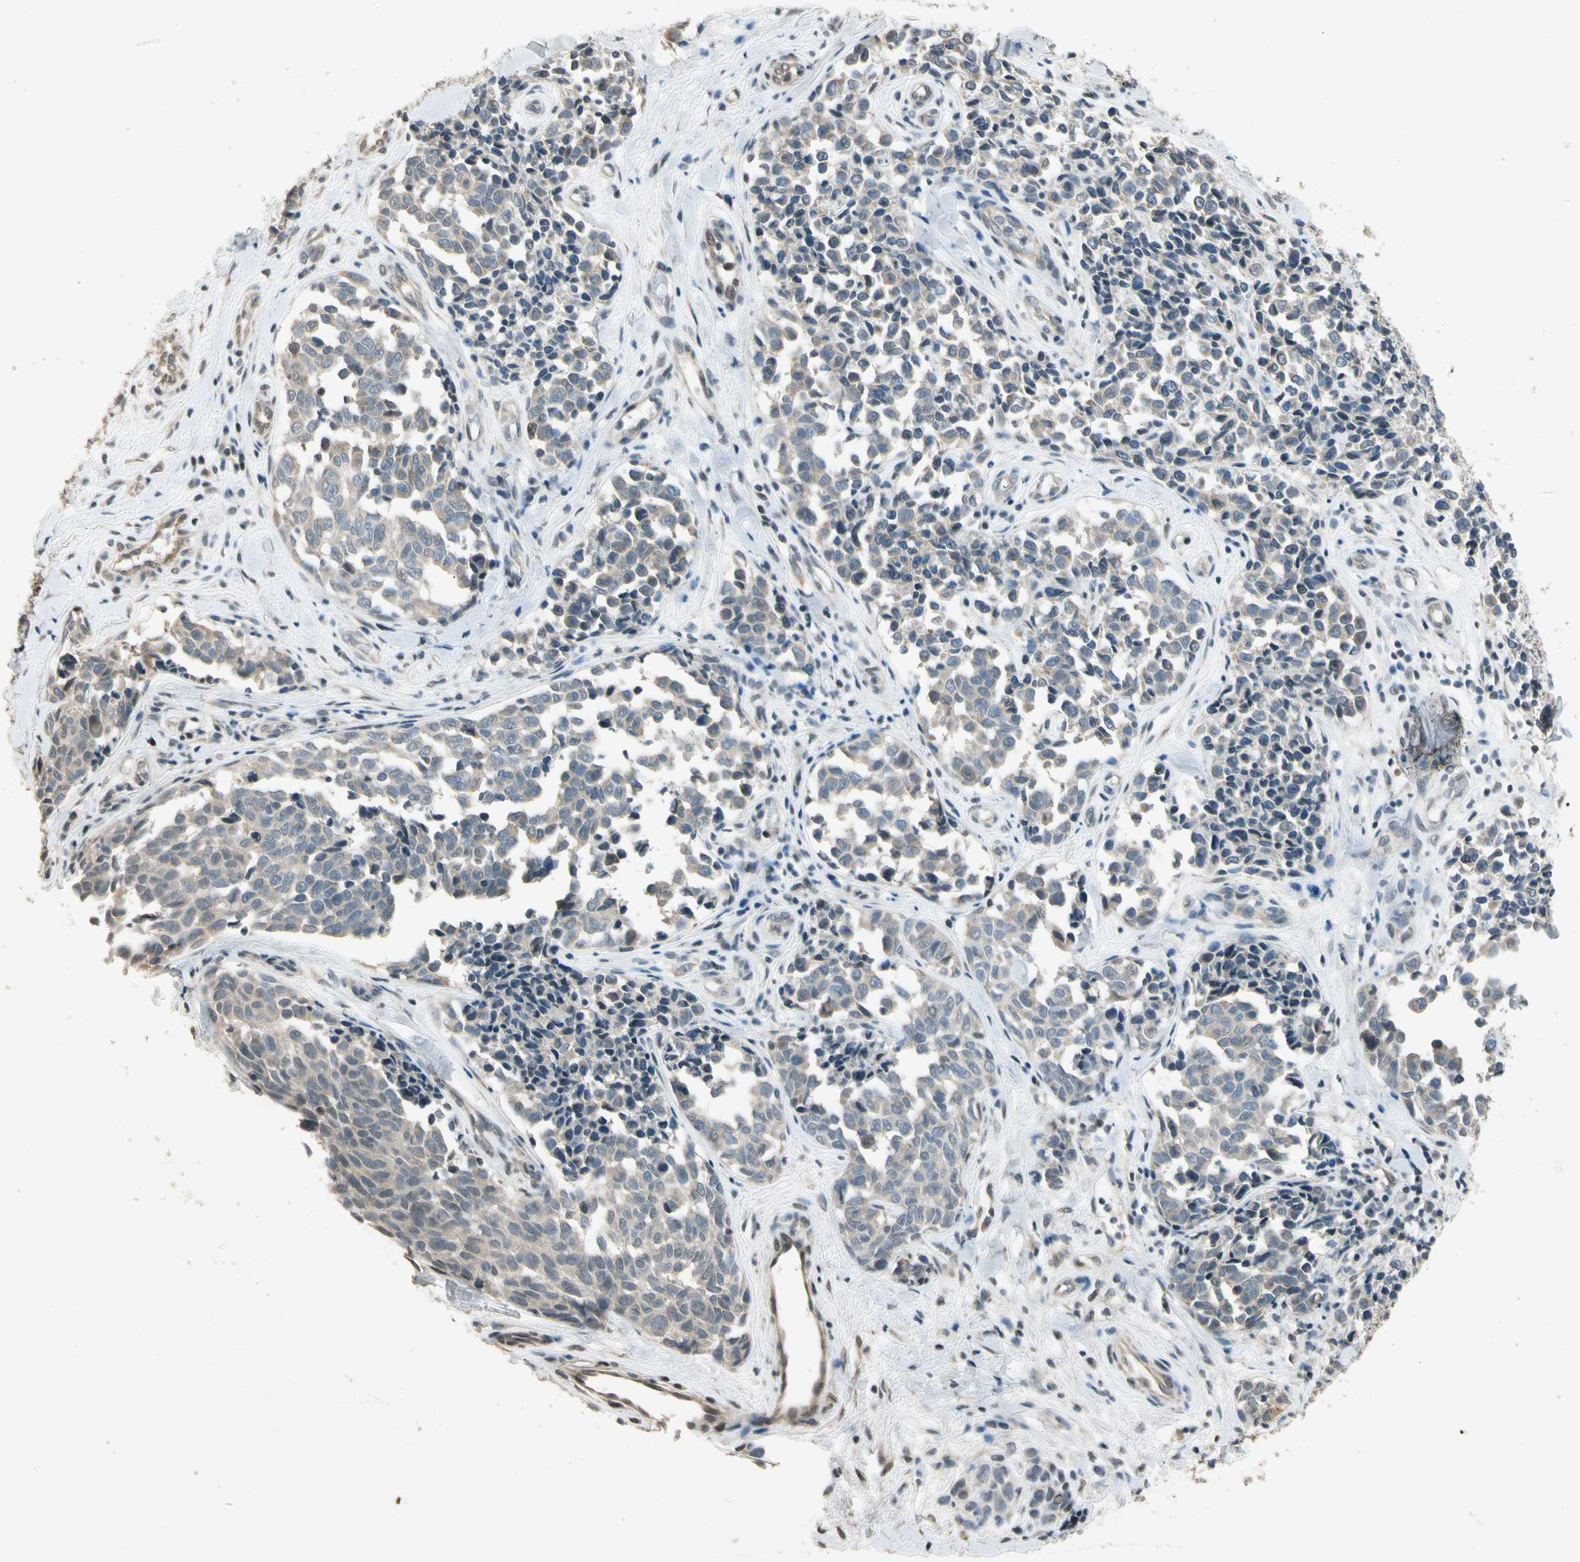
{"staining": {"intensity": "weak", "quantity": ">75%", "location": "cytoplasmic/membranous"}, "tissue": "melanoma", "cell_type": "Tumor cells", "image_type": "cancer", "snomed": [{"axis": "morphology", "description": "Malignant melanoma, NOS"}, {"axis": "topography", "description": "Skin"}], "caption": "A high-resolution micrograph shows immunohistochemistry staining of melanoma, which shows weak cytoplasmic/membranous staining in approximately >75% of tumor cells.", "gene": "ZBTB4", "patient": {"sex": "female", "age": 64}}